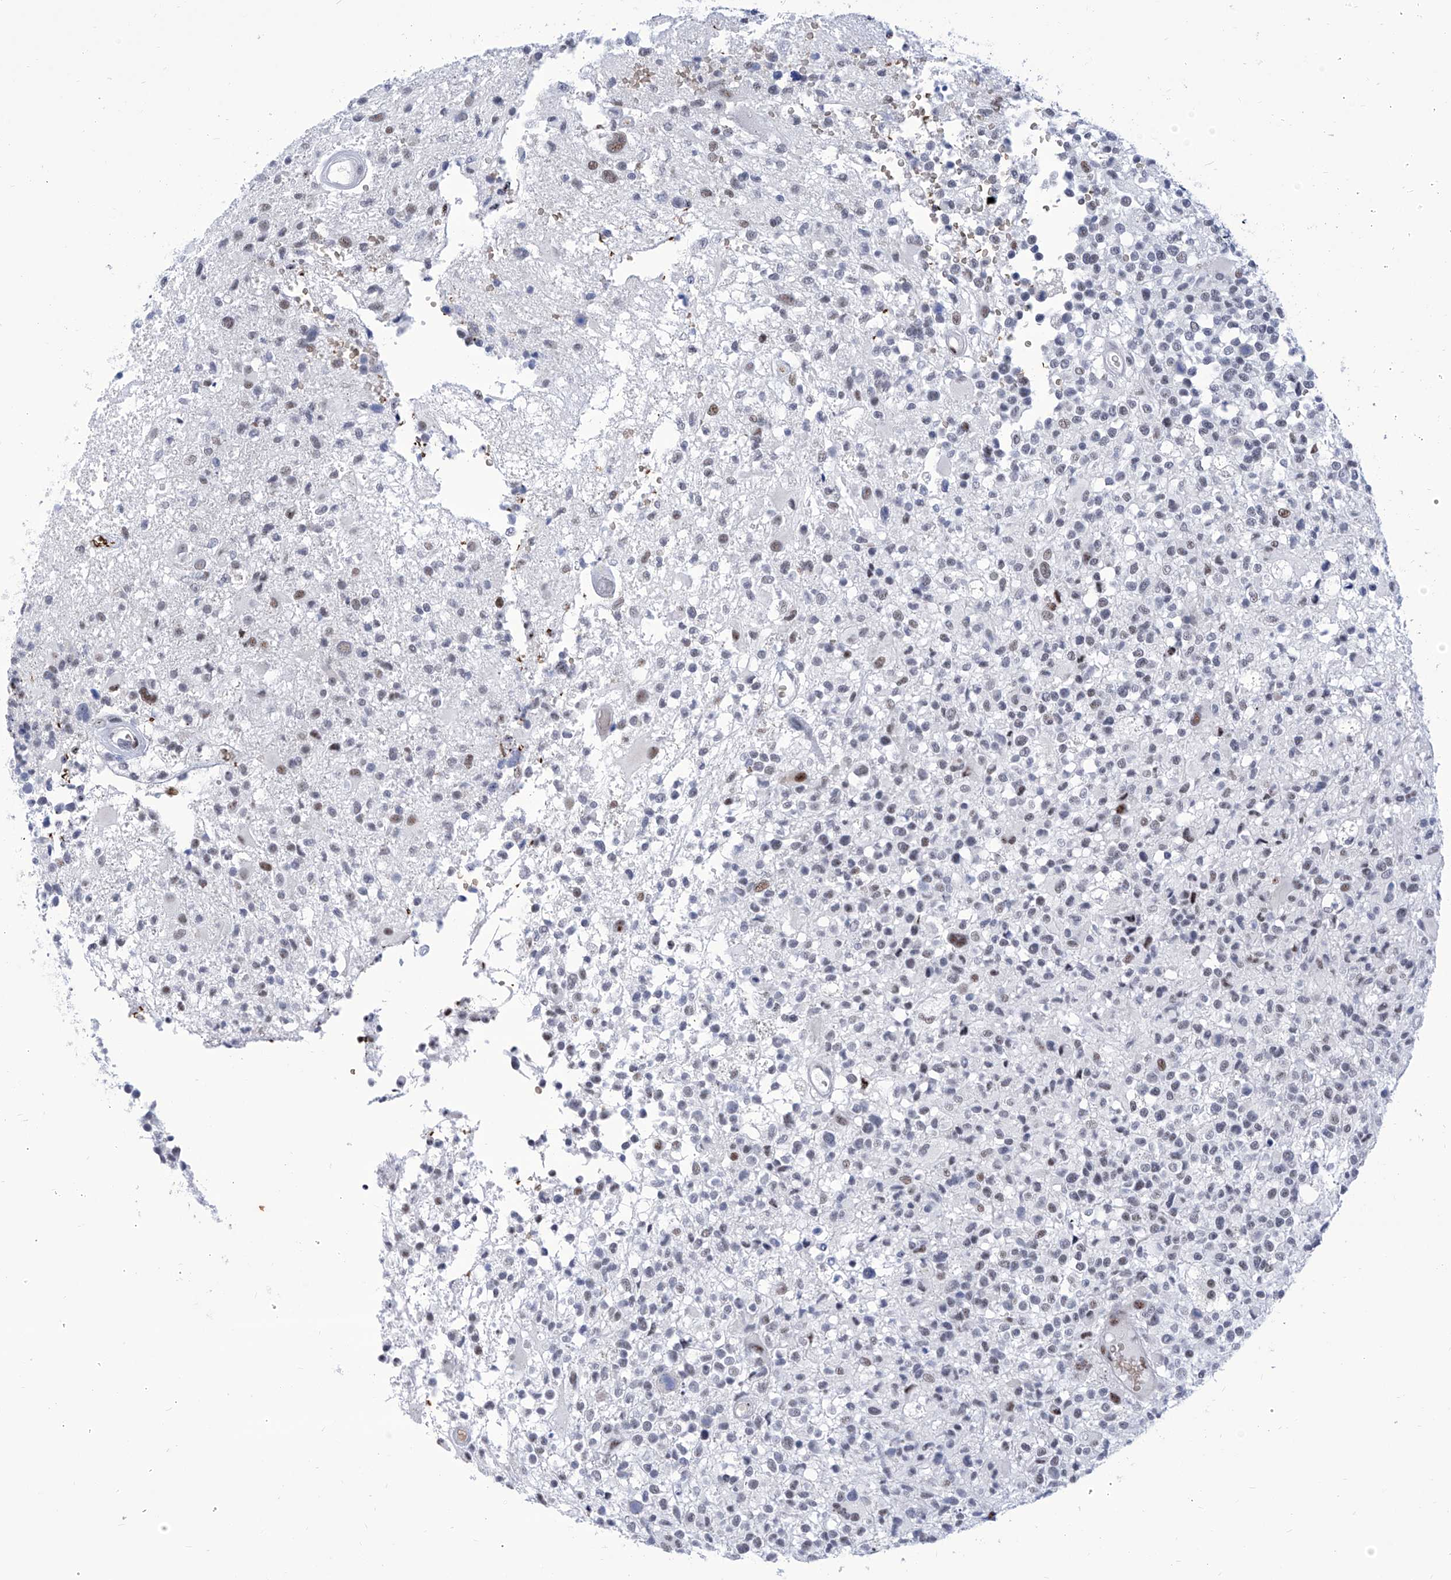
{"staining": {"intensity": "weak", "quantity": "25%-75%", "location": "nuclear"}, "tissue": "glioma", "cell_type": "Tumor cells", "image_type": "cancer", "snomed": [{"axis": "morphology", "description": "Glioma, malignant, High grade"}, {"axis": "morphology", "description": "Glioblastoma, NOS"}, {"axis": "topography", "description": "Brain"}], "caption": "Protein staining shows weak nuclear positivity in approximately 25%-75% of tumor cells in glioma.", "gene": "SART1", "patient": {"sex": "male", "age": 60}}